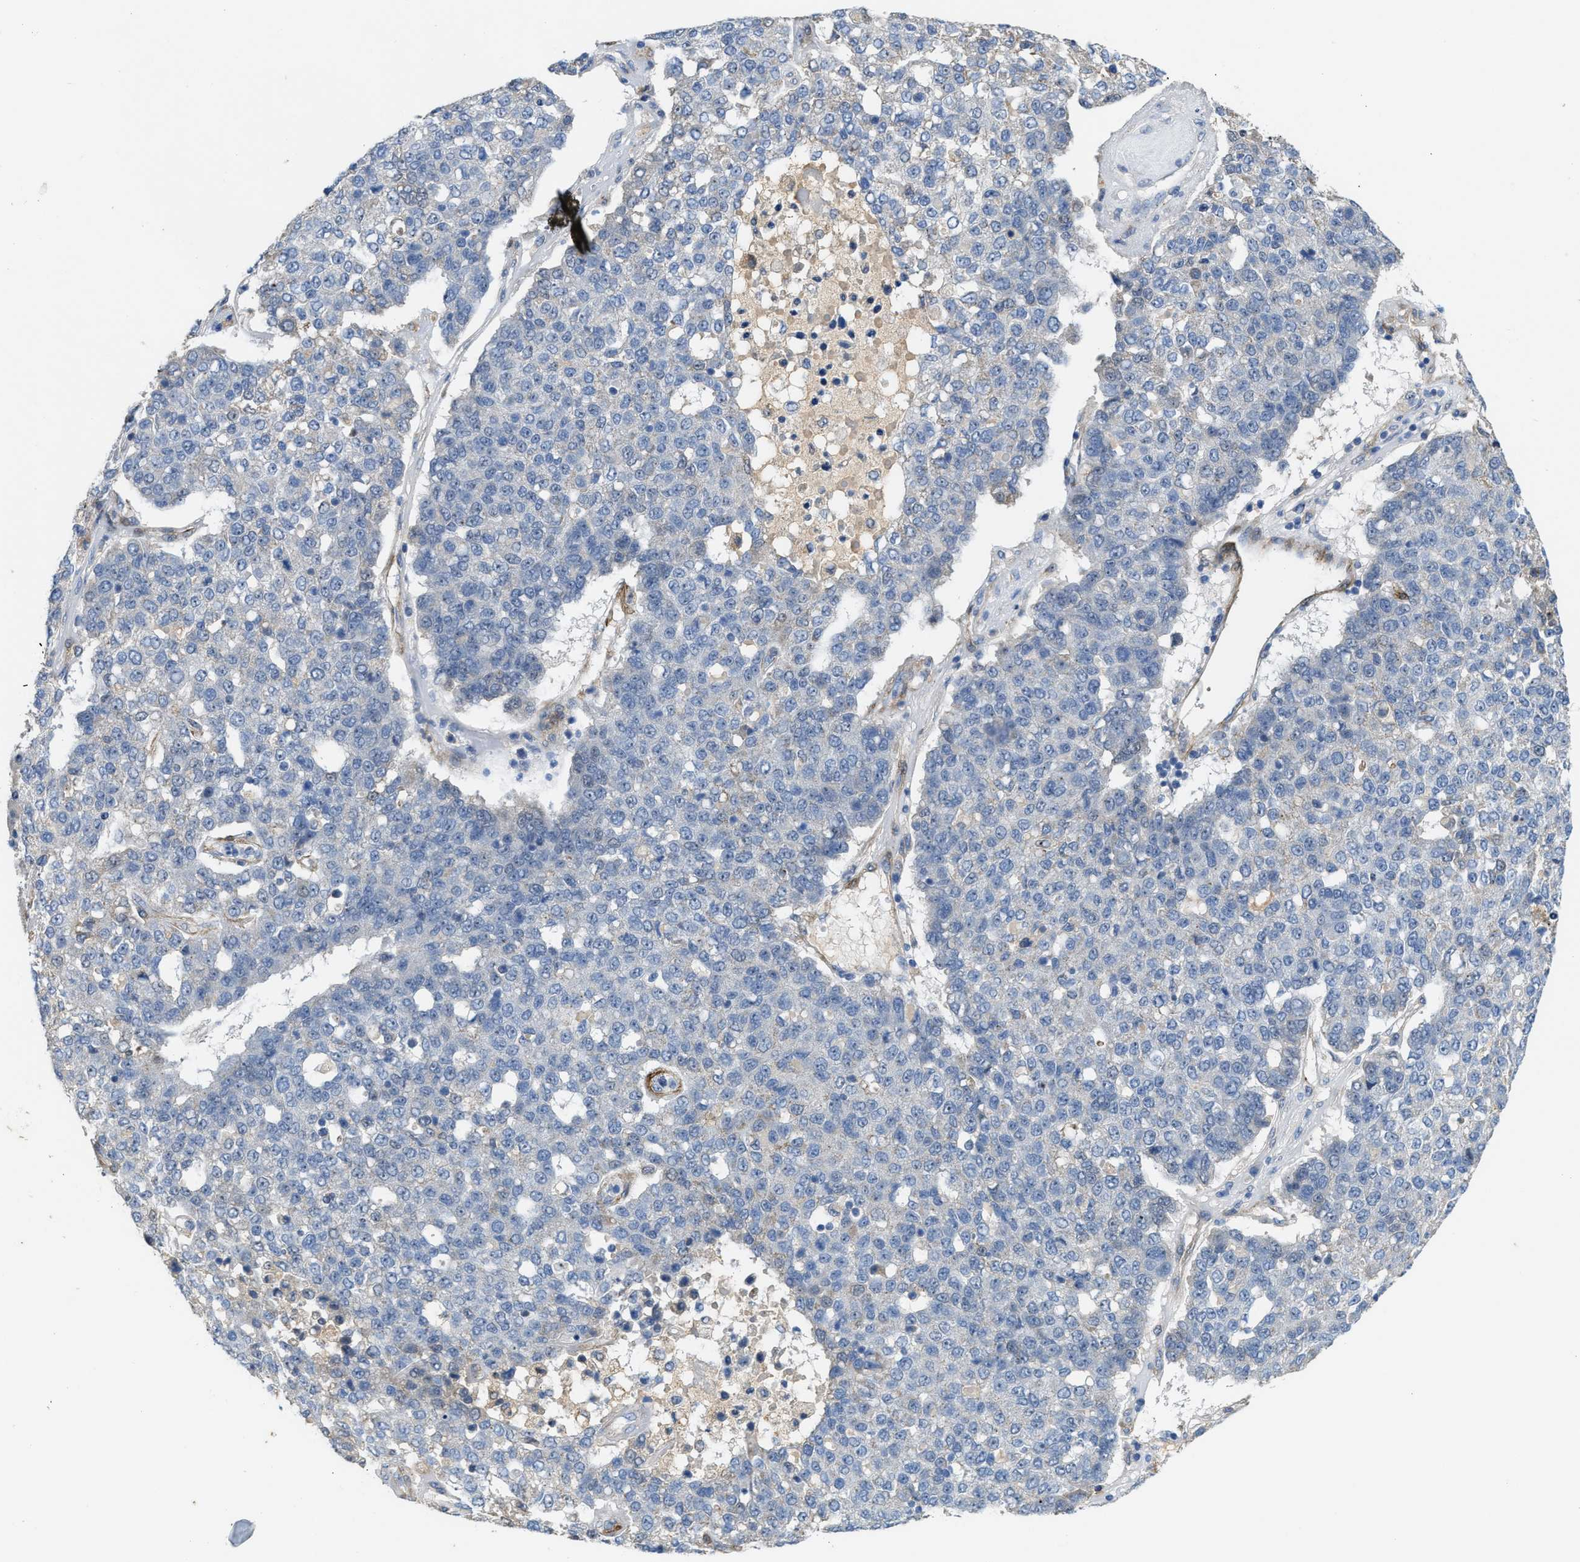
{"staining": {"intensity": "negative", "quantity": "none", "location": "none"}, "tissue": "pancreatic cancer", "cell_type": "Tumor cells", "image_type": "cancer", "snomed": [{"axis": "morphology", "description": "Adenocarcinoma, NOS"}, {"axis": "topography", "description": "Pancreas"}], "caption": "High power microscopy image of an immunohistochemistry (IHC) micrograph of pancreatic cancer (adenocarcinoma), revealing no significant staining in tumor cells.", "gene": "ZNF783", "patient": {"sex": "female", "age": 61}}